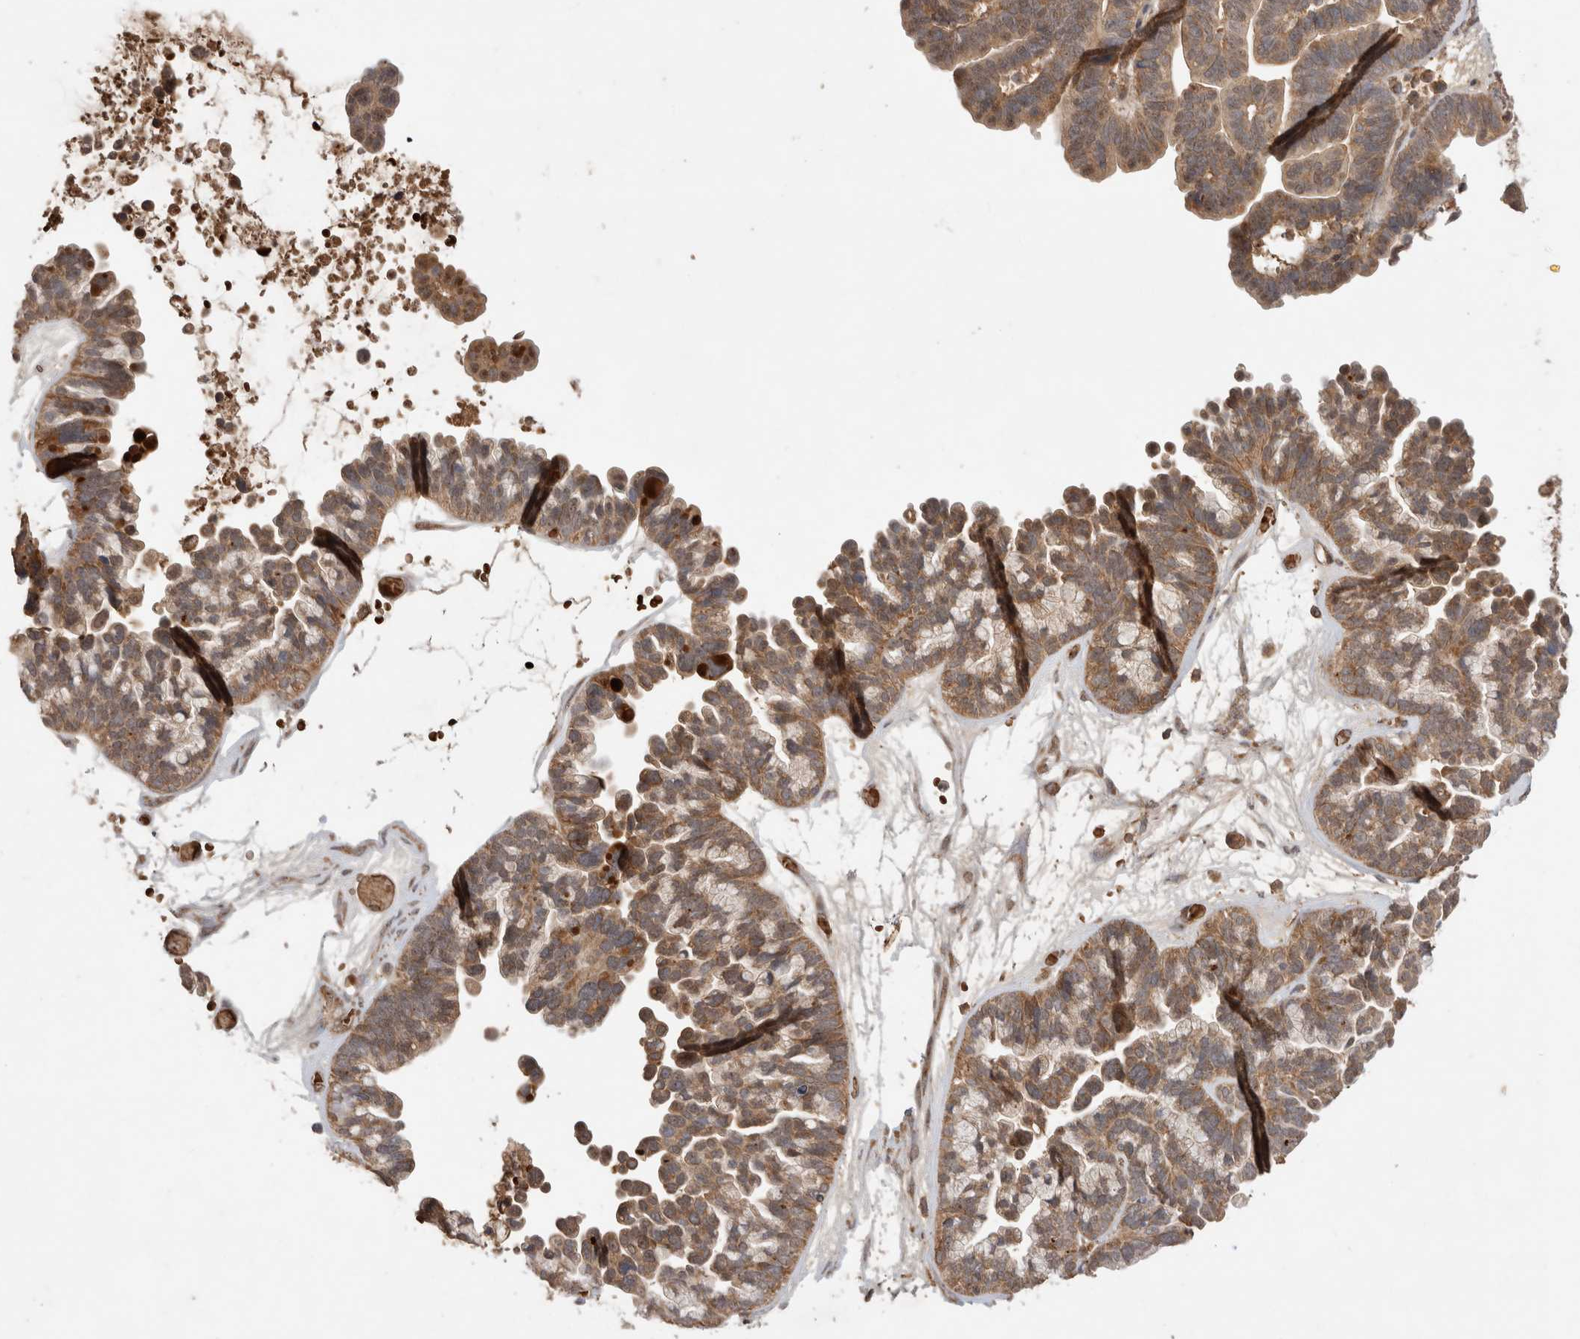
{"staining": {"intensity": "moderate", "quantity": ">75%", "location": "cytoplasmic/membranous"}, "tissue": "ovarian cancer", "cell_type": "Tumor cells", "image_type": "cancer", "snomed": [{"axis": "morphology", "description": "Cystadenocarcinoma, serous, NOS"}, {"axis": "topography", "description": "Ovary"}], "caption": "Immunohistochemical staining of serous cystadenocarcinoma (ovarian) reveals medium levels of moderate cytoplasmic/membranous protein staining in about >75% of tumor cells.", "gene": "FAM221A", "patient": {"sex": "female", "age": 56}}